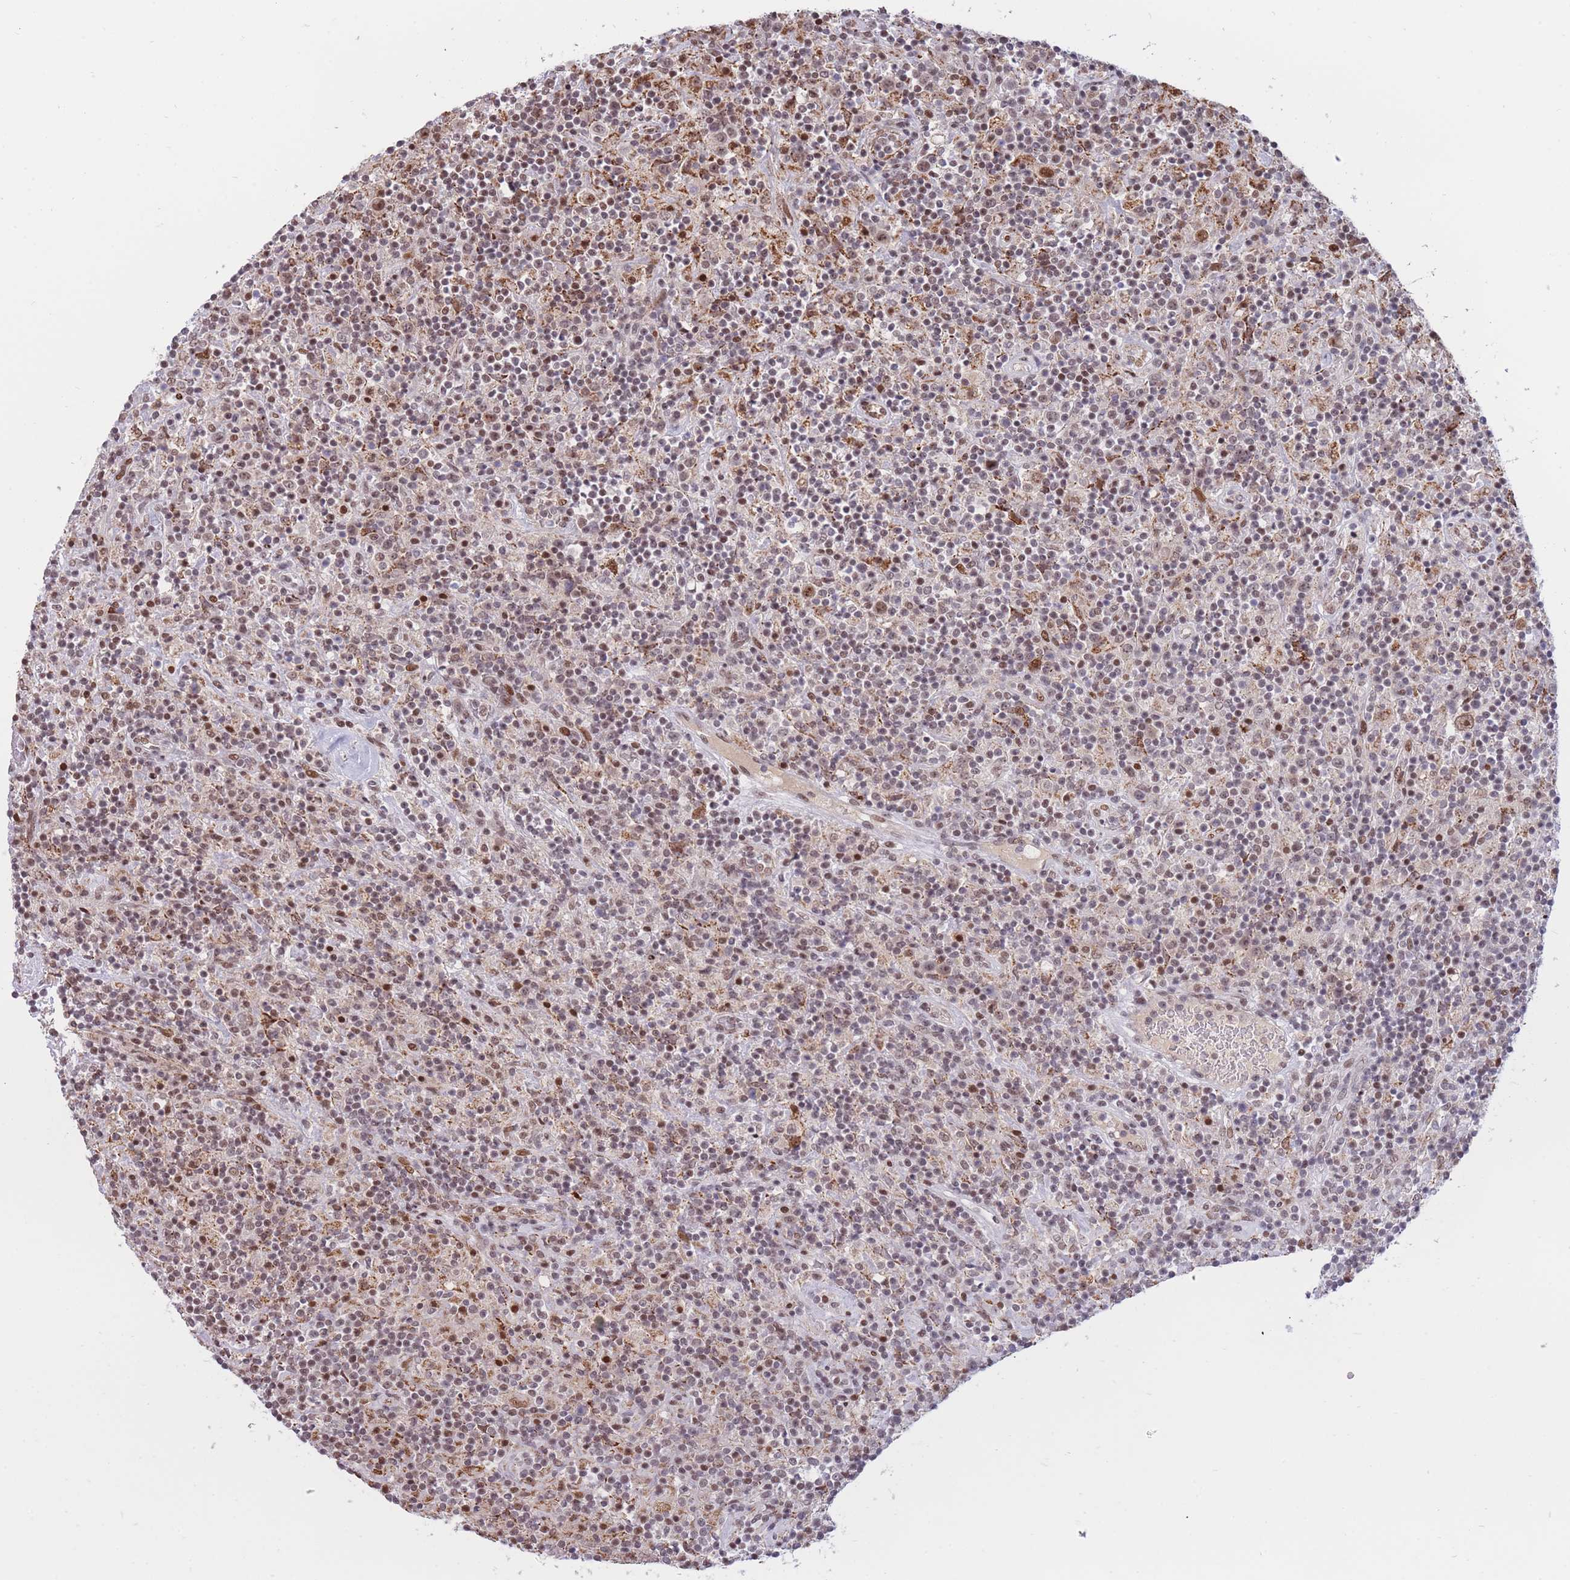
{"staining": {"intensity": "moderate", "quantity": ">75%", "location": "cytoplasmic/membranous,nuclear"}, "tissue": "lymphoma", "cell_type": "Tumor cells", "image_type": "cancer", "snomed": [{"axis": "morphology", "description": "Hodgkin's disease, NOS"}, {"axis": "topography", "description": "Lymph node"}], "caption": "Immunohistochemistry of Hodgkin's disease displays medium levels of moderate cytoplasmic/membranous and nuclear positivity in about >75% of tumor cells.", "gene": "TARBP2", "patient": {"sex": "male", "age": 70}}